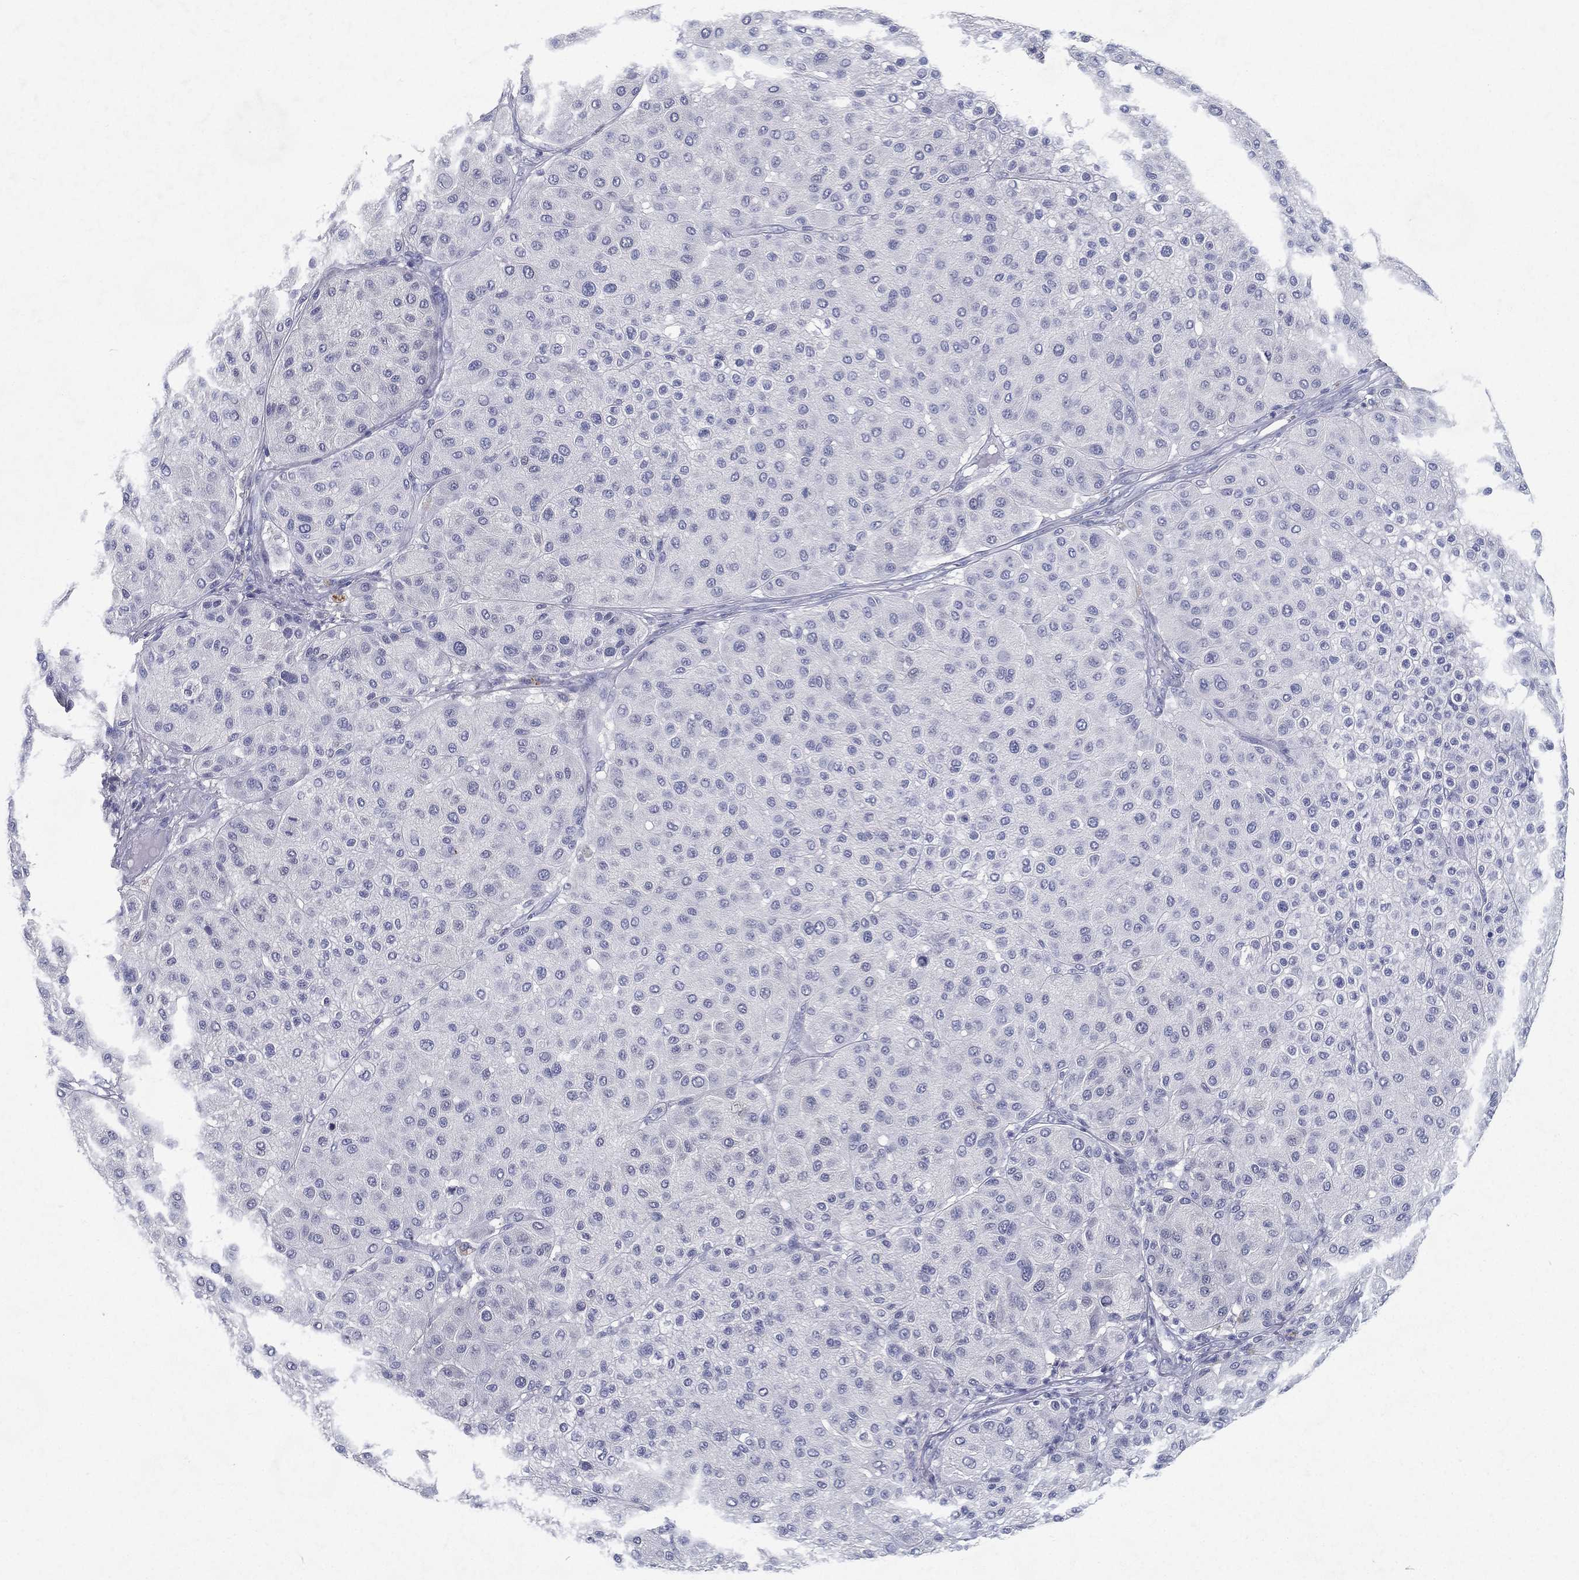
{"staining": {"intensity": "negative", "quantity": "none", "location": "none"}, "tissue": "melanoma", "cell_type": "Tumor cells", "image_type": "cancer", "snomed": [{"axis": "morphology", "description": "Malignant melanoma, Metastatic site"}, {"axis": "topography", "description": "Smooth muscle"}], "caption": "DAB immunohistochemical staining of malignant melanoma (metastatic site) reveals no significant positivity in tumor cells. (IHC, brightfield microscopy, high magnification).", "gene": "RGS13", "patient": {"sex": "male", "age": 41}}